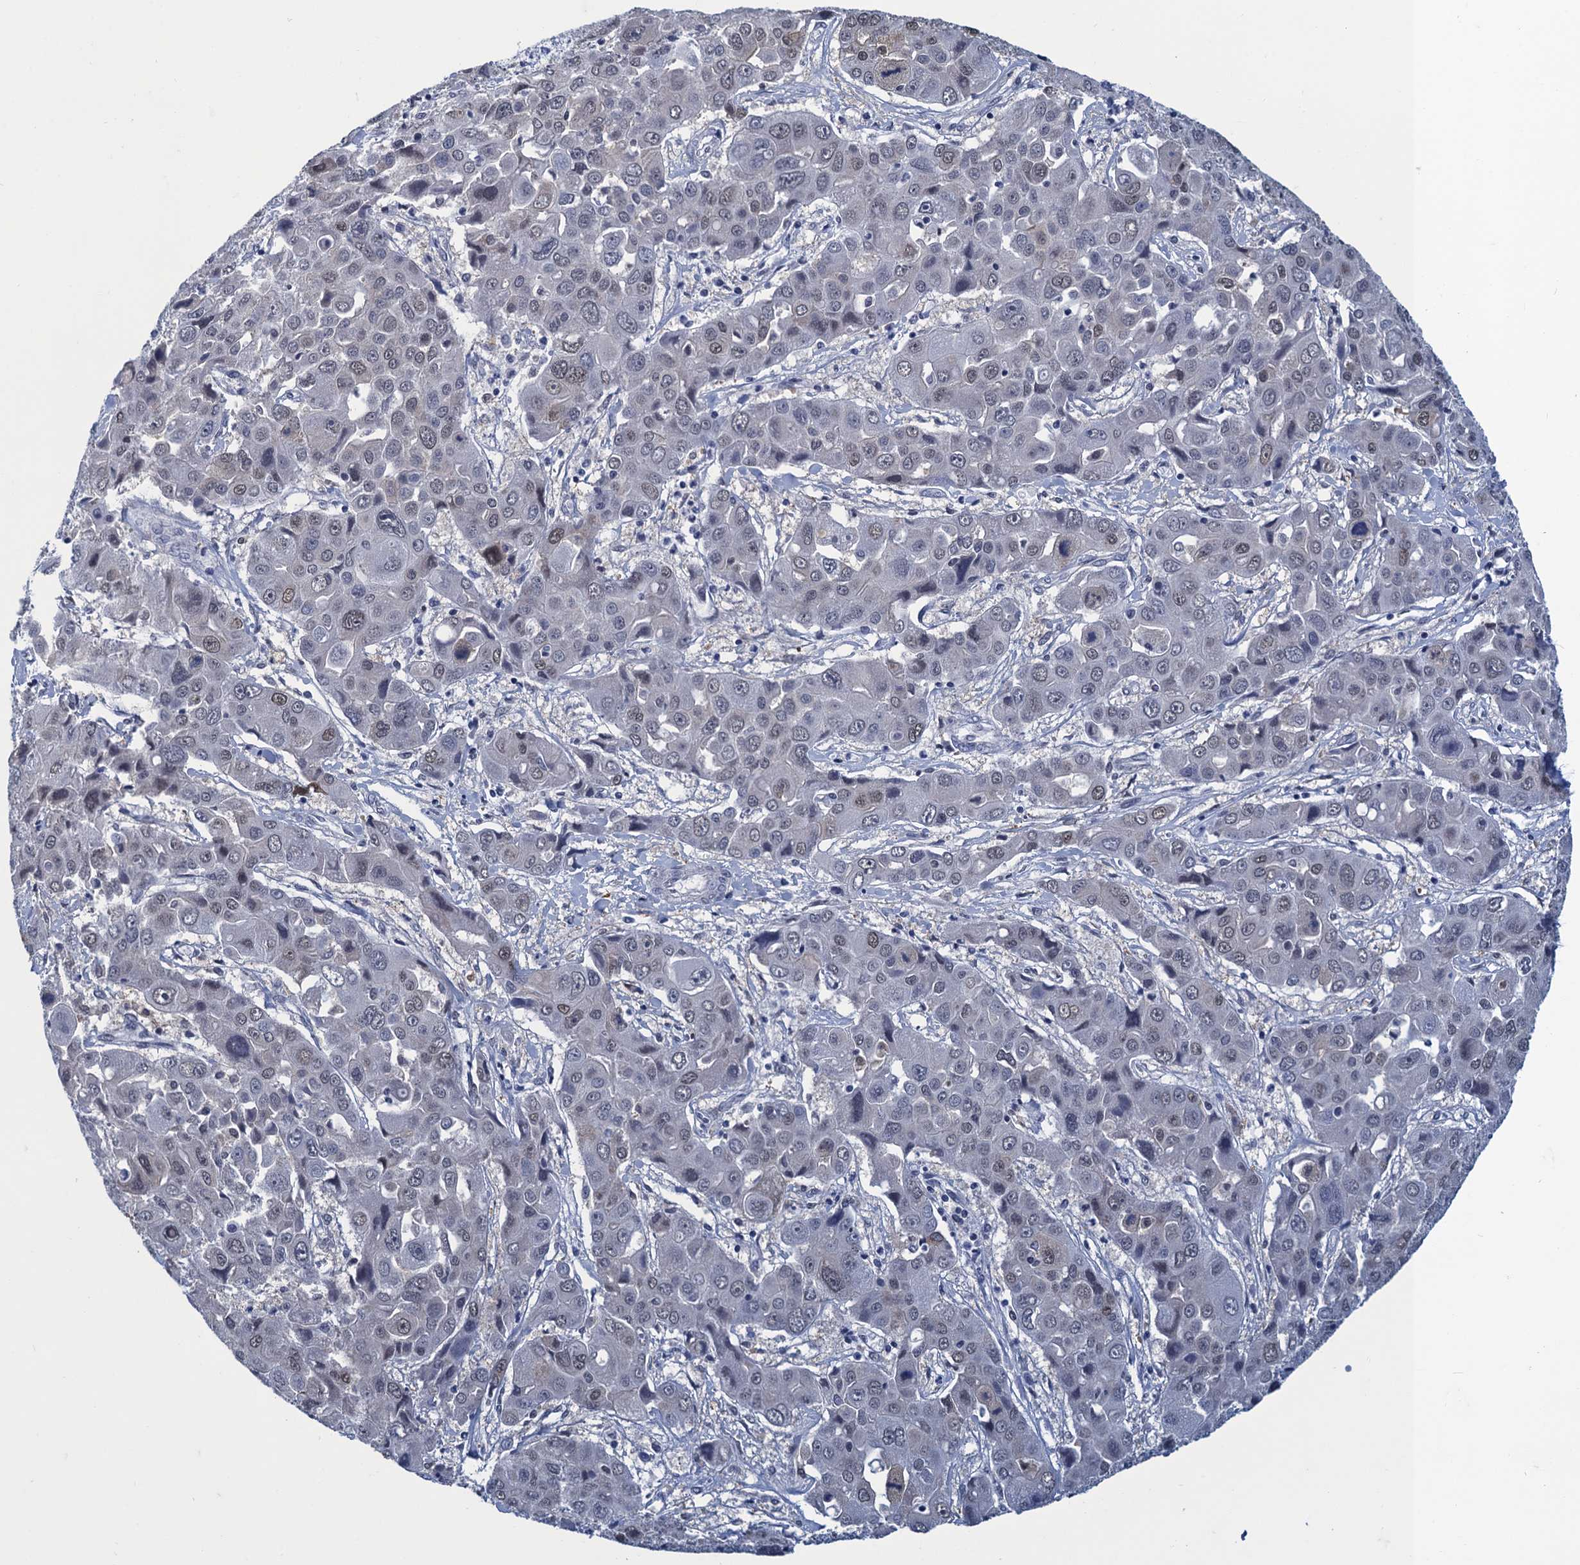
{"staining": {"intensity": "weak", "quantity": "<25%", "location": "nuclear"}, "tissue": "liver cancer", "cell_type": "Tumor cells", "image_type": "cancer", "snomed": [{"axis": "morphology", "description": "Cholangiocarcinoma"}, {"axis": "topography", "description": "Liver"}], "caption": "IHC image of neoplastic tissue: liver cancer (cholangiocarcinoma) stained with DAB shows no significant protein expression in tumor cells. Brightfield microscopy of immunohistochemistry (IHC) stained with DAB (brown) and hematoxylin (blue), captured at high magnification.", "gene": "GINS3", "patient": {"sex": "male", "age": 67}}